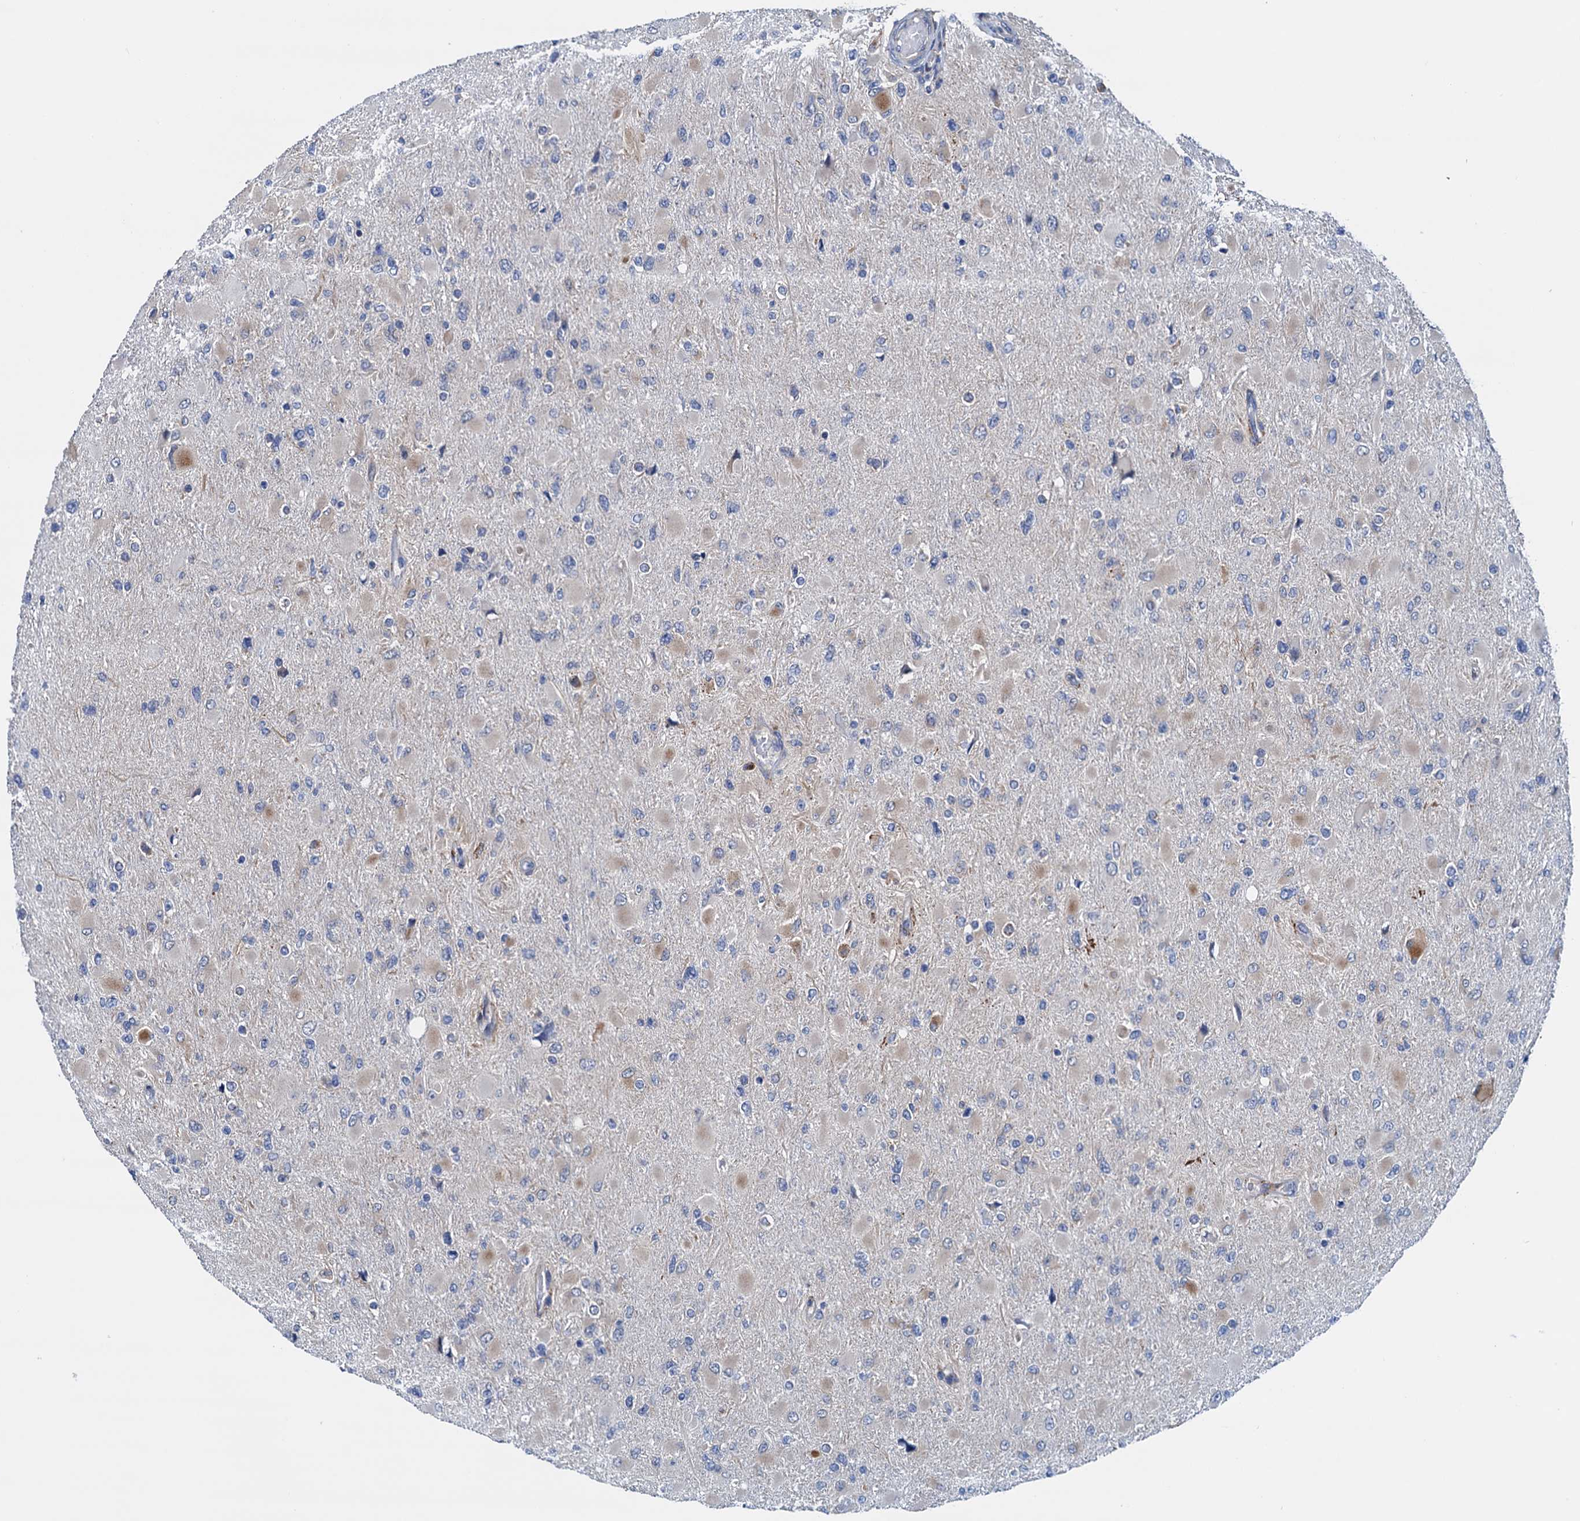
{"staining": {"intensity": "negative", "quantity": "none", "location": "none"}, "tissue": "glioma", "cell_type": "Tumor cells", "image_type": "cancer", "snomed": [{"axis": "morphology", "description": "Glioma, malignant, High grade"}, {"axis": "topography", "description": "Cerebral cortex"}], "caption": "Immunohistochemistry (IHC) histopathology image of human glioma stained for a protein (brown), which demonstrates no positivity in tumor cells.", "gene": "RASSF9", "patient": {"sex": "female", "age": 36}}